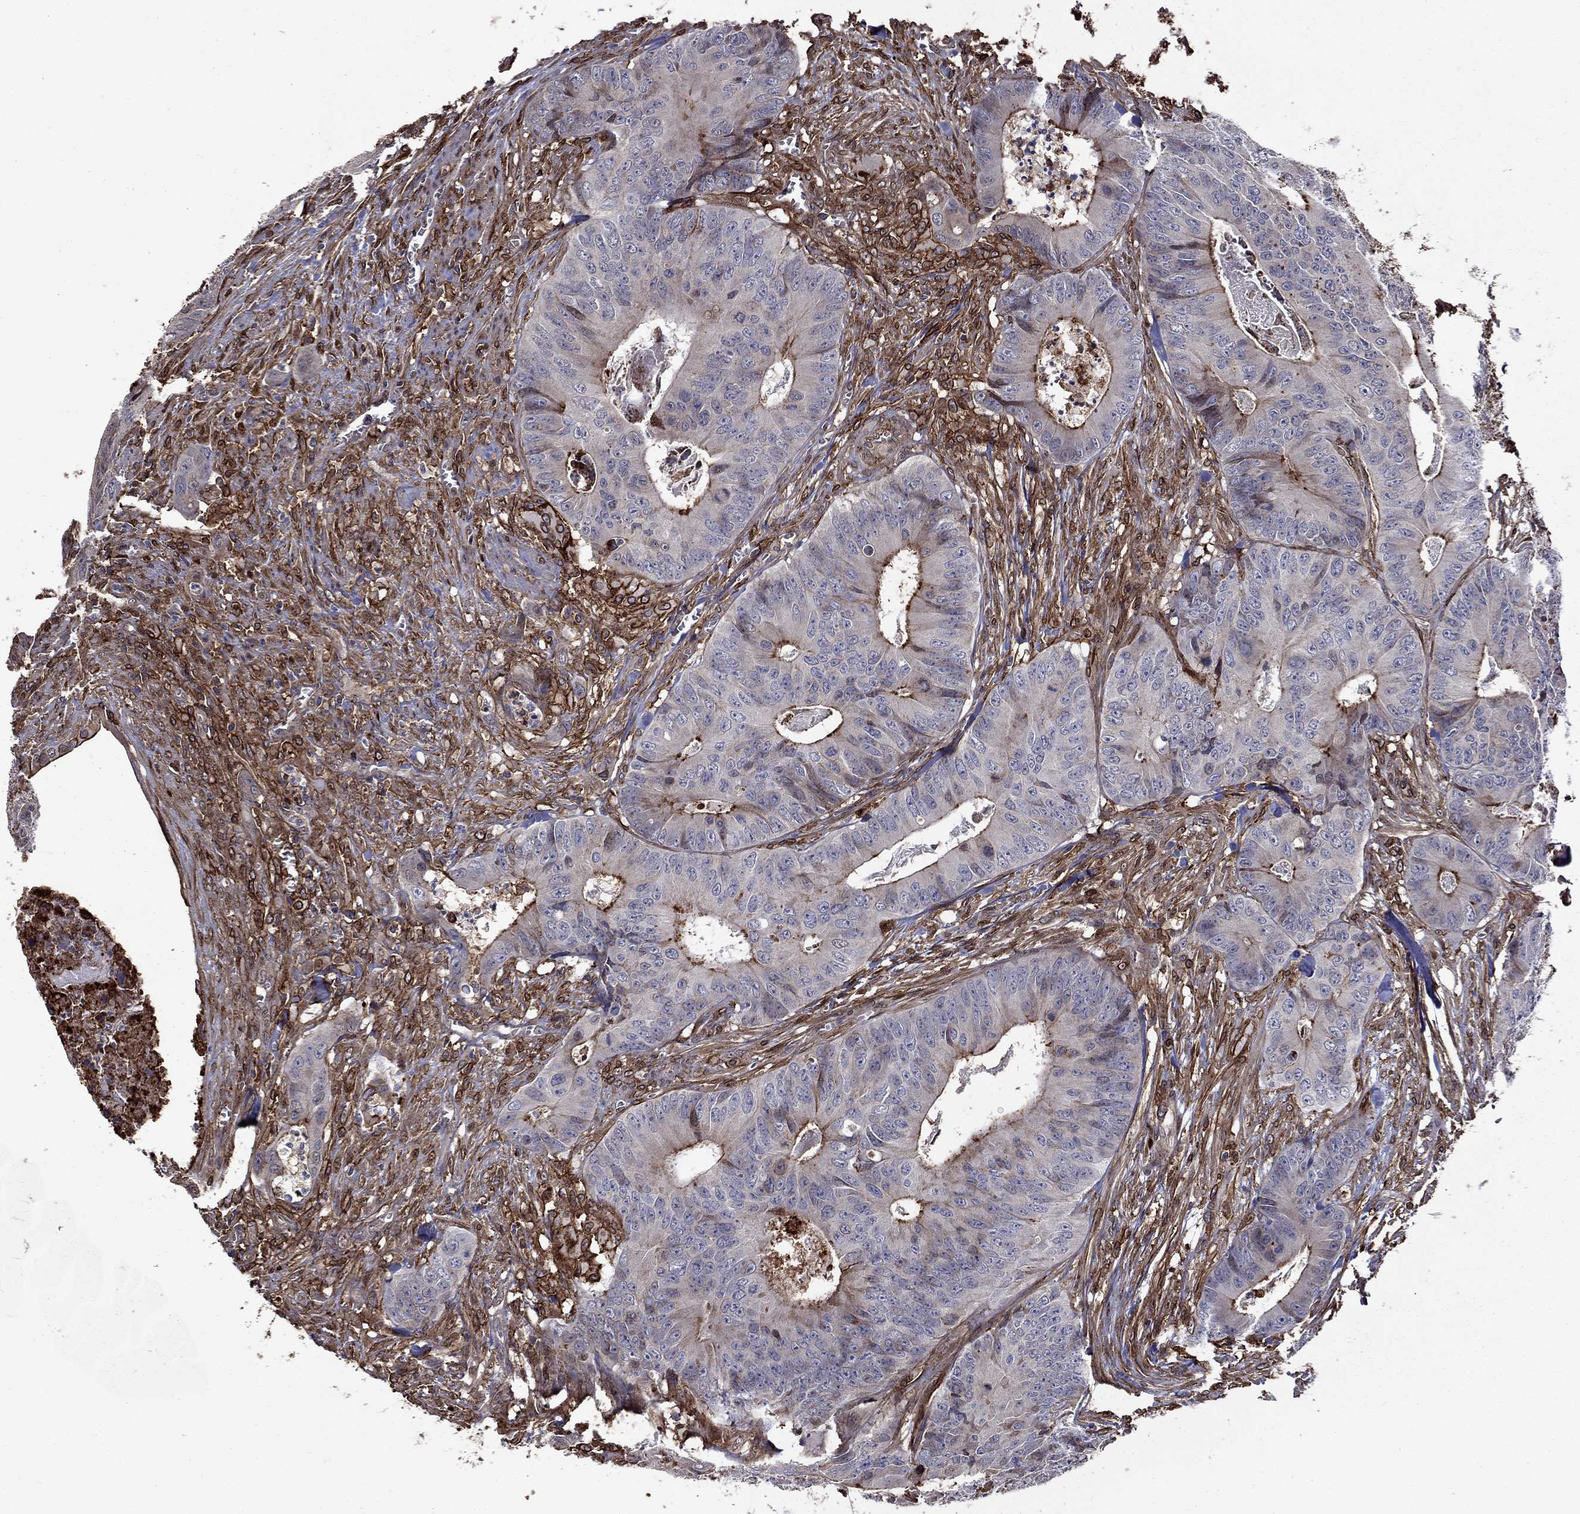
{"staining": {"intensity": "strong", "quantity": "<25%", "location": "cytoplasmic/membranous"}, "tissue": "colorectal cancer", "cell_type": "Tumor cells", "image_type": "cancer", "snomed": [{"axis": "morphology", "description": "Adenocarcinoma, NOS"}, {"axis": "topography", "description": "Colon"}], "caption": "Immunohistochemical staining of colorectal adenocarcinoma demonstrates medium levels of strong cytoplasmic/membranous protein positivity in about <25% of tumor cells. (brown staining indicates protein expression, while blue staining denotes nuclei).", "gene": "PLAU", "patient": {"sex": "male", "age": 84}}